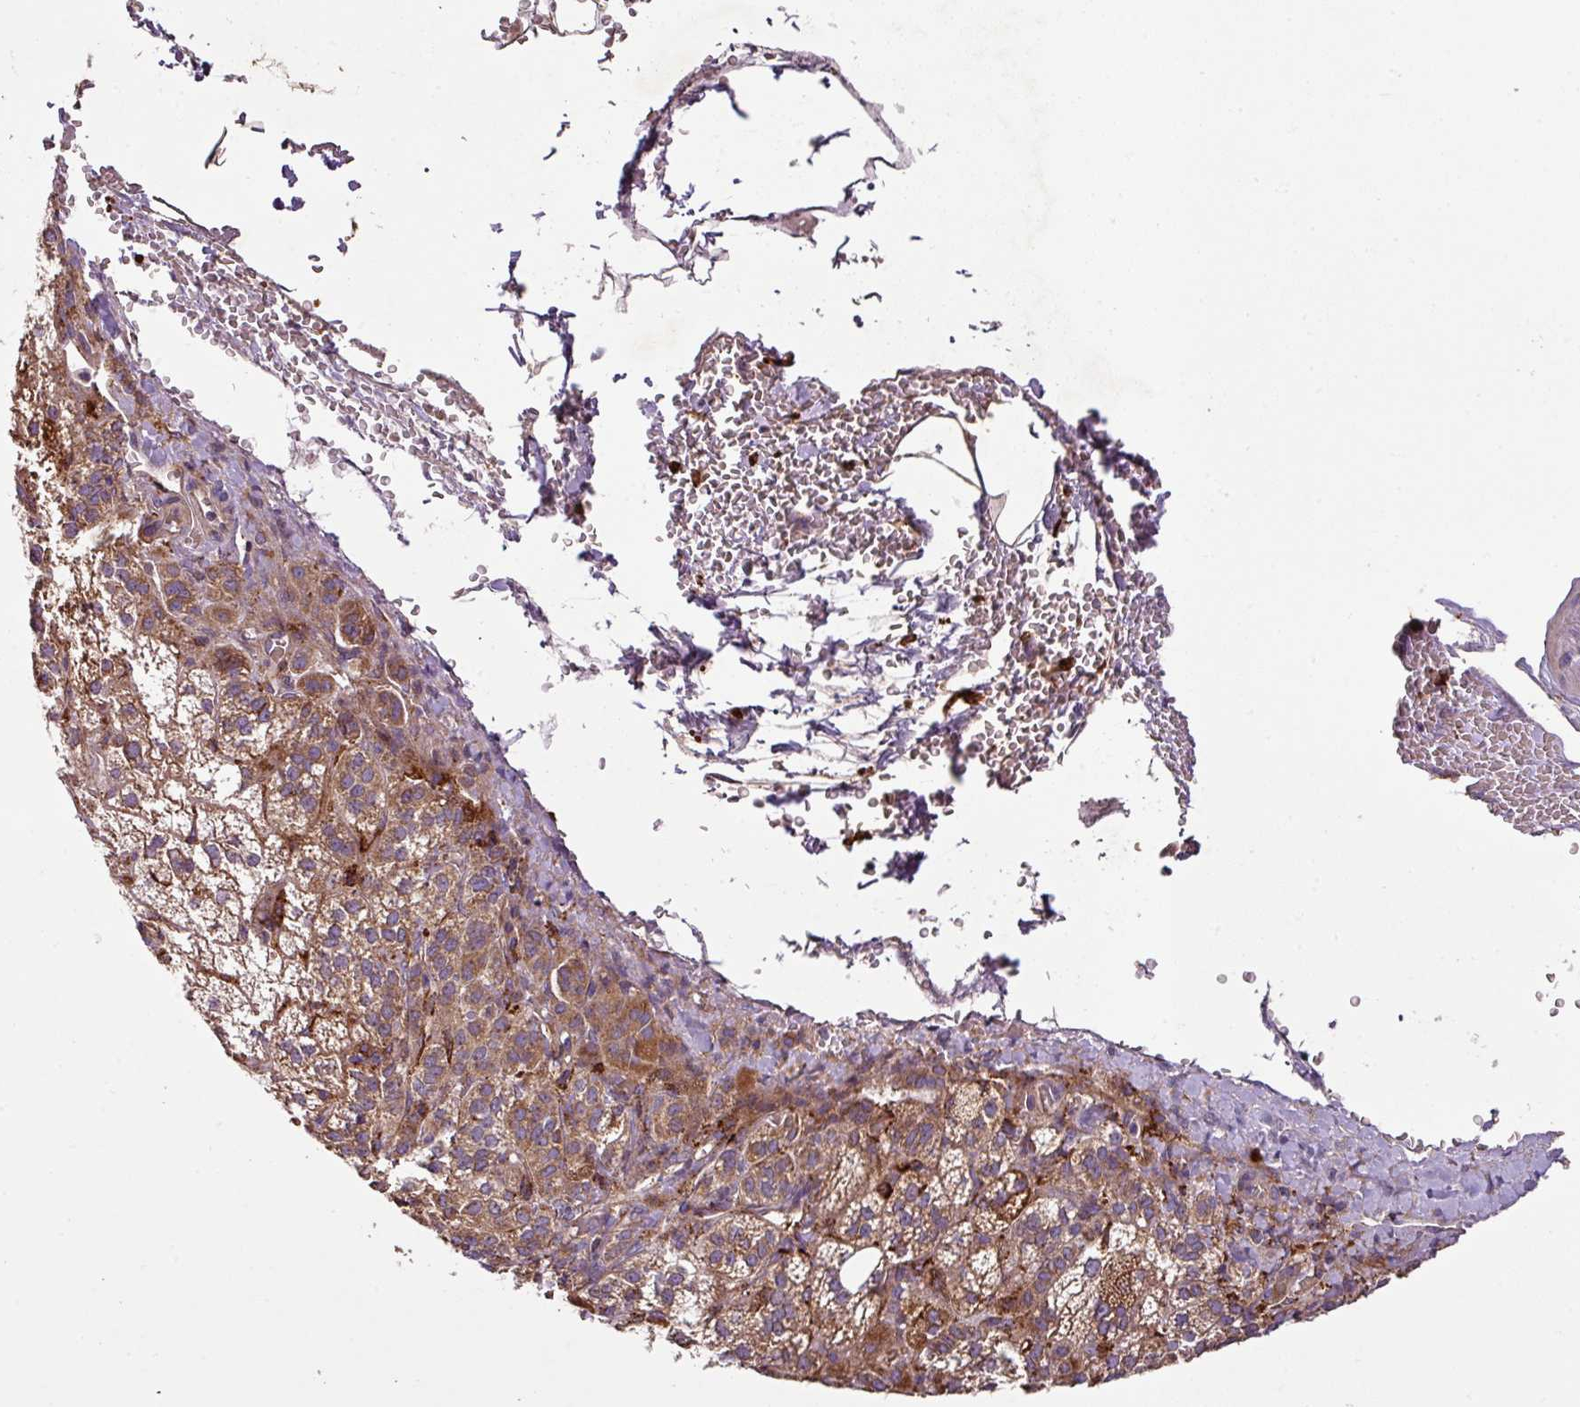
{"staining": {"intensity": "moderate", "quantity": ">75%", "location": "cytoplasmic/membranous"}, "tissue": "adrenal gland", "cell_type": "Glandular cells", "image_type": "normal", "snomed": [{"axis": "morphology", "description": "Normal tissue, NOS"}, {"axis": "topography", "description": "Adrenal gland"}], "caption": "Immunohistochemistry (IHC) (DAB (3,3'-diaminobenzidine)) staining of normal human adrenal gland demonstrates moderate cytoplasmic/membranous protein staining in about >75% of glandular cells.", "gene": "ZNF513", "patient": {"sex": "female", "age": 60}}